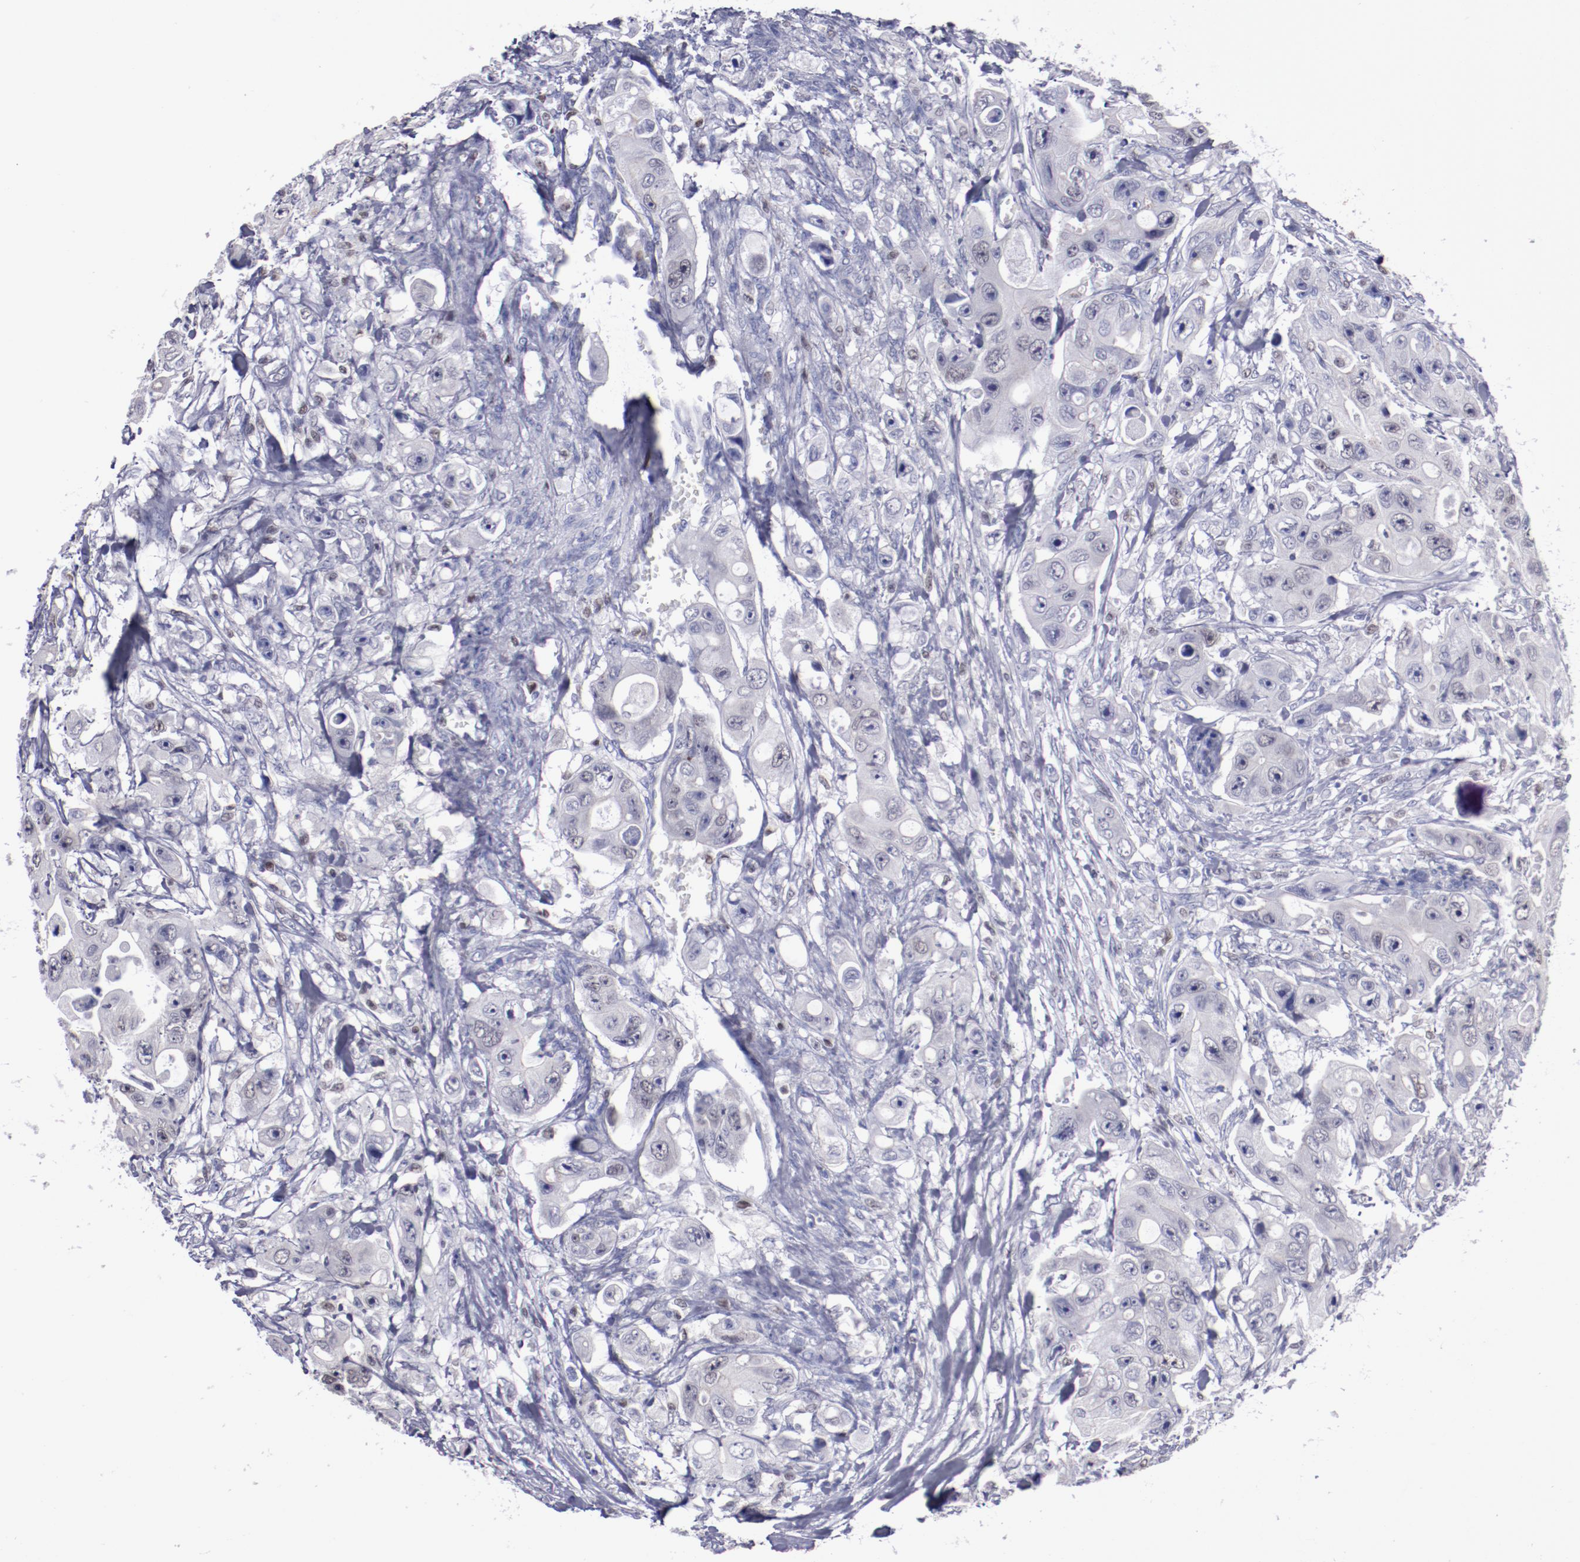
{"staining": {"intensity": "negative", "quantity": "none", "location": "none"}, "tissue": "colorectal cancer", "cell_type": "Tumor cells", "image_type": "cancer", "snomed": [{"axis": "morphology", "description": "Adenocarcinoma, NOS"}, {"axis": "topography", "description": "Colon"}], "caption": "An IHC histopathology image of adenocarcinoma (colorectal) is shown. There is no staining in tumor cells of adenocarcinoma (colorectal). (DAB (3,3'-diaminobenzidine) IHC with hematoxylin counter stain).", "gene": "IRF8", "patient": {"sex": "female", "age": 46}}